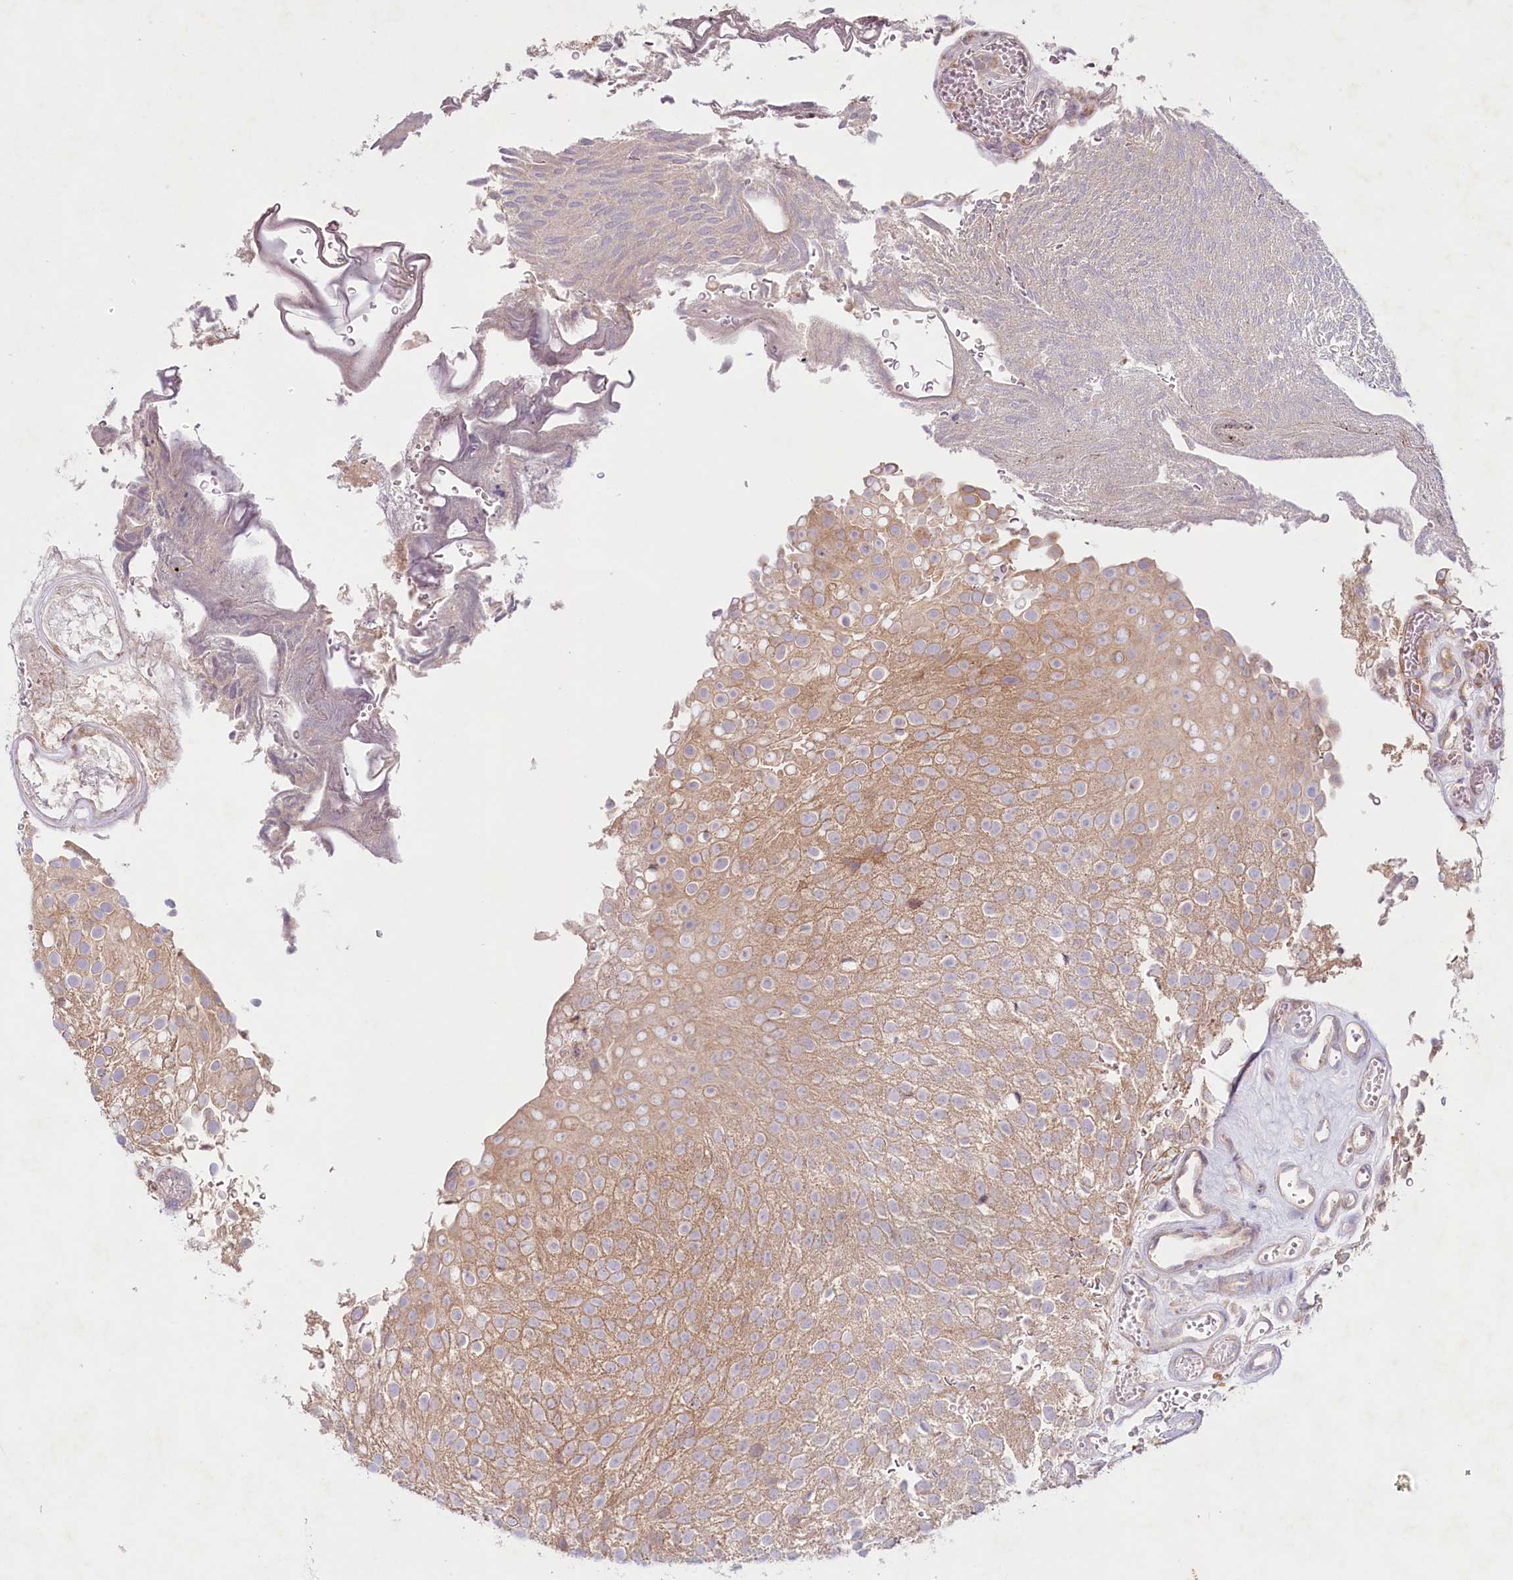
{"staining": {"intensity": "weak", "quantity": ">75%", "location": "cytoplasmic/membranous"}, "tissue": "urothelial cancer", "cell_type": "Tumor cells", "image_type": "cancer", "snomed": [{"axis": "morphology", "description": "Urothelial carcinoma, Low grade"}, {"axis": "topography", "description": "Urinary bladder"}], "caption": "Brown immunohistochemical staining in human urothelial carcinoma (low-grade) exhibits weak cytoplasmic/membranous expression in about >75% of tumor cells.", "gene": "TNIP1", "patient": {"sex": "male", "age": 78}}